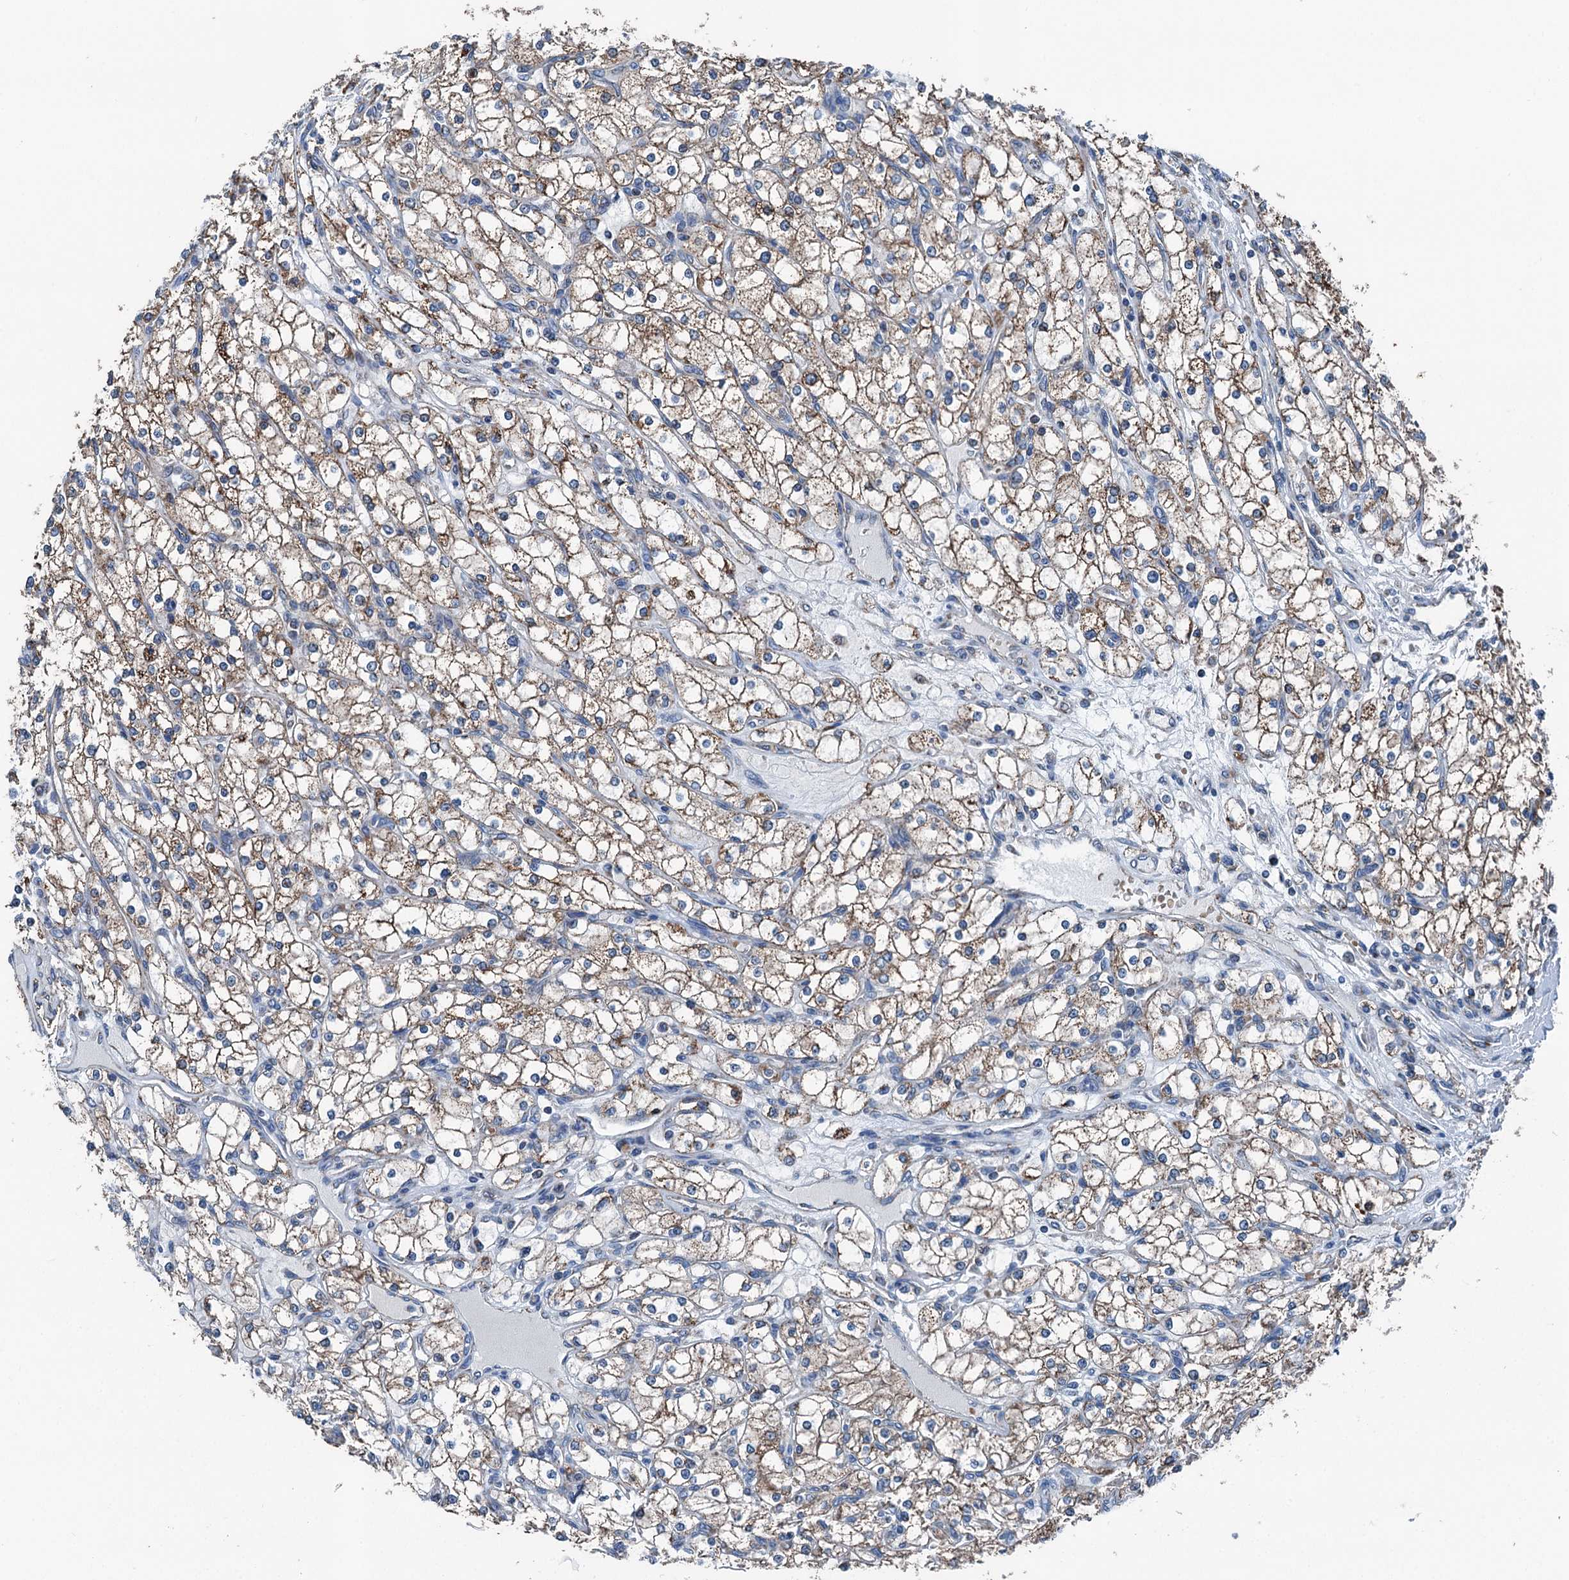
{"staining": {"intensity": "weak", "quantity": ">75%", "location": "cytoplasmic/membranous"}, "tissue": "renal cancer", "cell_type": "Tumor cells", "image_type": "cancer", "snomed": [{"axis": "morphology", "description": "Adenocarcinoma, NOS"}, {"axis": "topography", "description": "Kidney"}], "caption": "IHC image of neoplastic tissue: human renal adenocarcinoma stained using immunohistochemistry shows low levels of weak protein expression localized specifically in the cytoplasmic/membranous of tumor cells, appearing as a cytoplasmic/membranous brown color.", "gene": "TRPT1", "patient": {"sex": "male", "age": 80}}